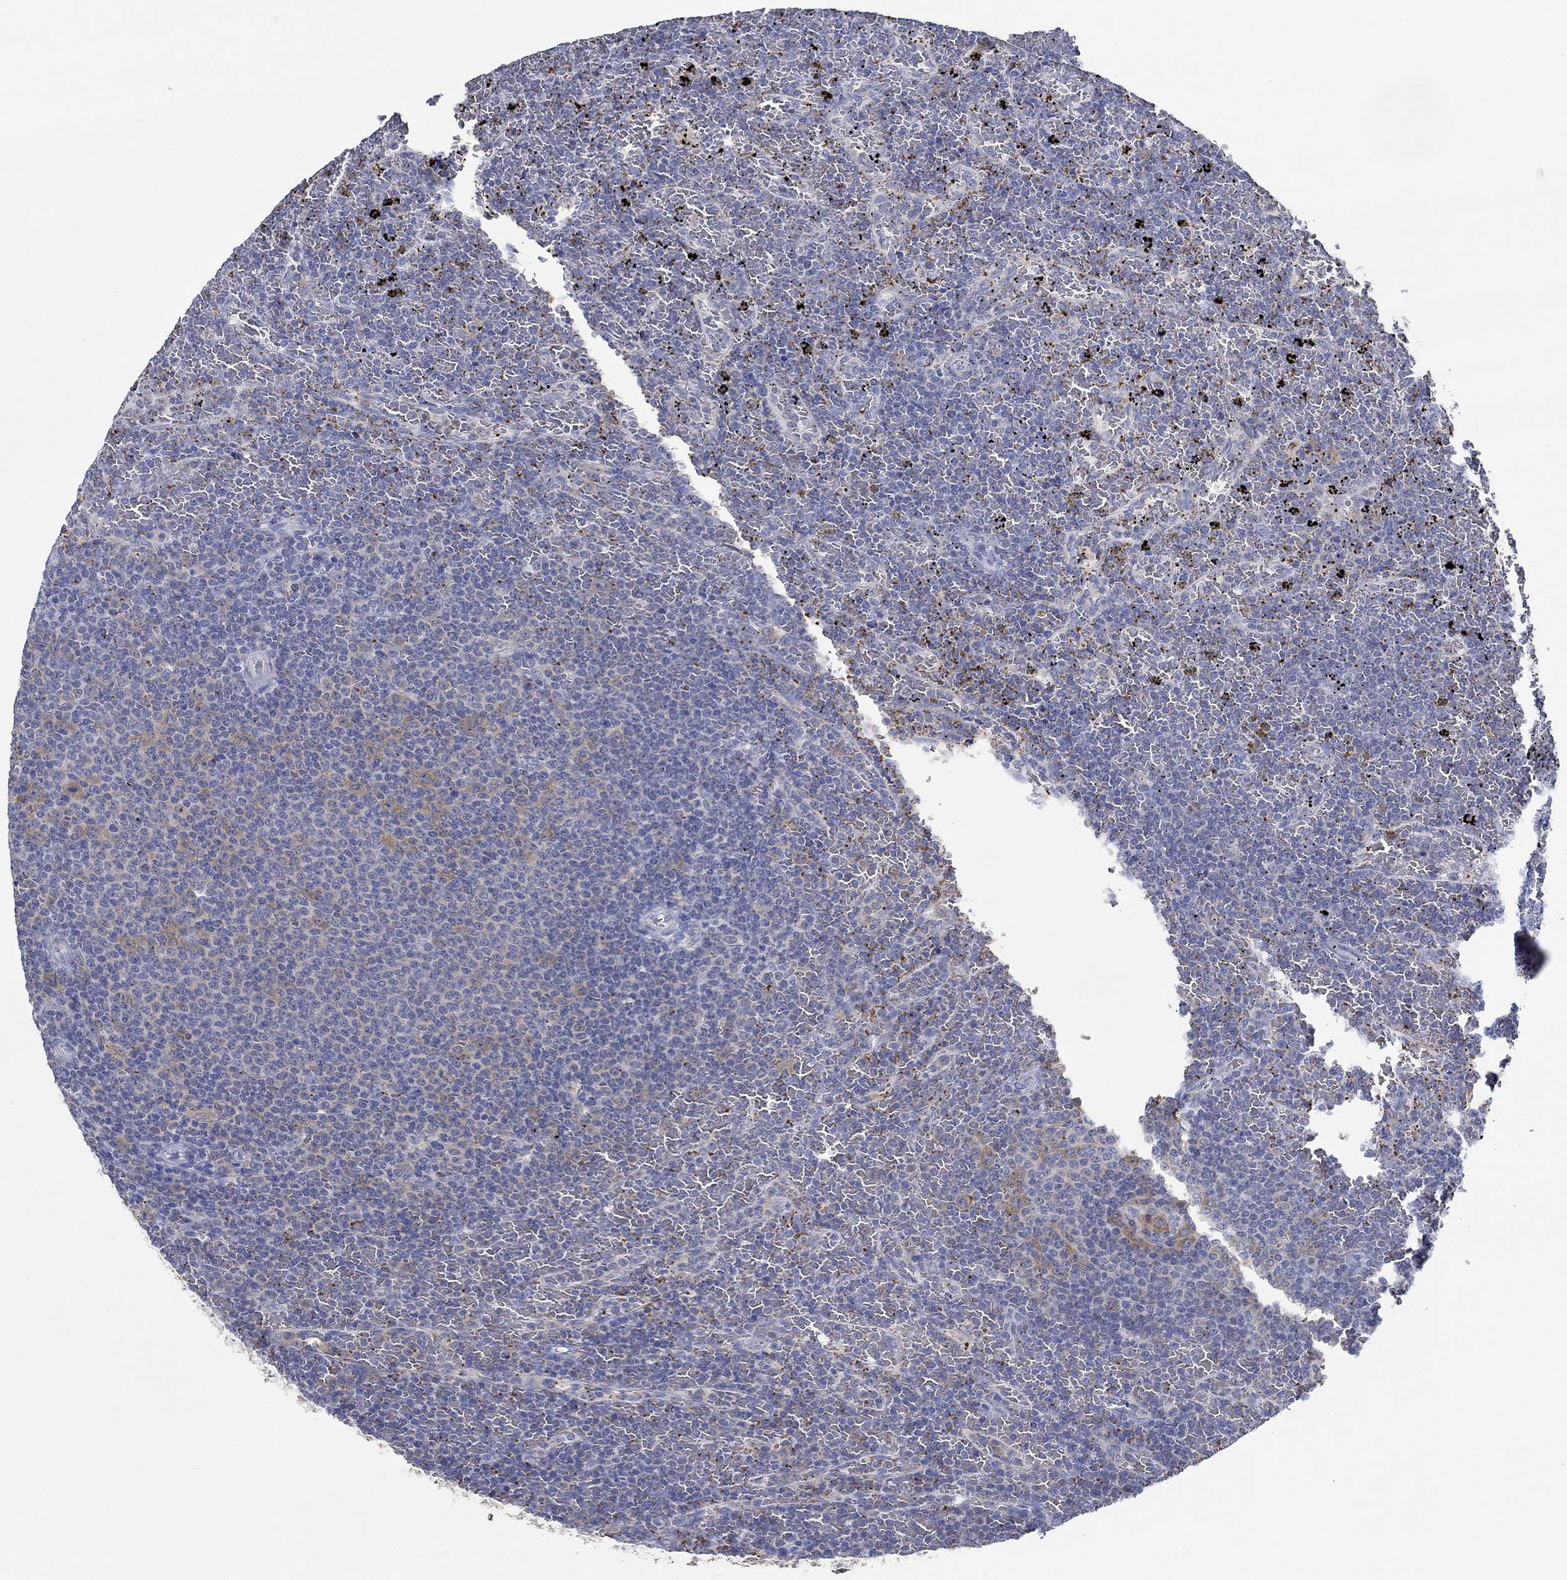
{"staining": {"intensity": "negative", "quantity": "none", "location": "none"}, "tissue": "lymphoma", "cell_type": "Tumor cells", "image_type": "cancer", "snomed": [{"axis": "morphology", "description": "Malignant lymphoma, non-Hodgkin's type, Low grade"}, {"axis": "topography", "description": "Spleen"}], "caption": "An image of malignant lymphoma, non-Hodgkin's type (low-grade) stained for a protein shows no brown staining in tumor cells.", "gene": "SLC27A3", "patient": {"sex": "female", "age": 77}}